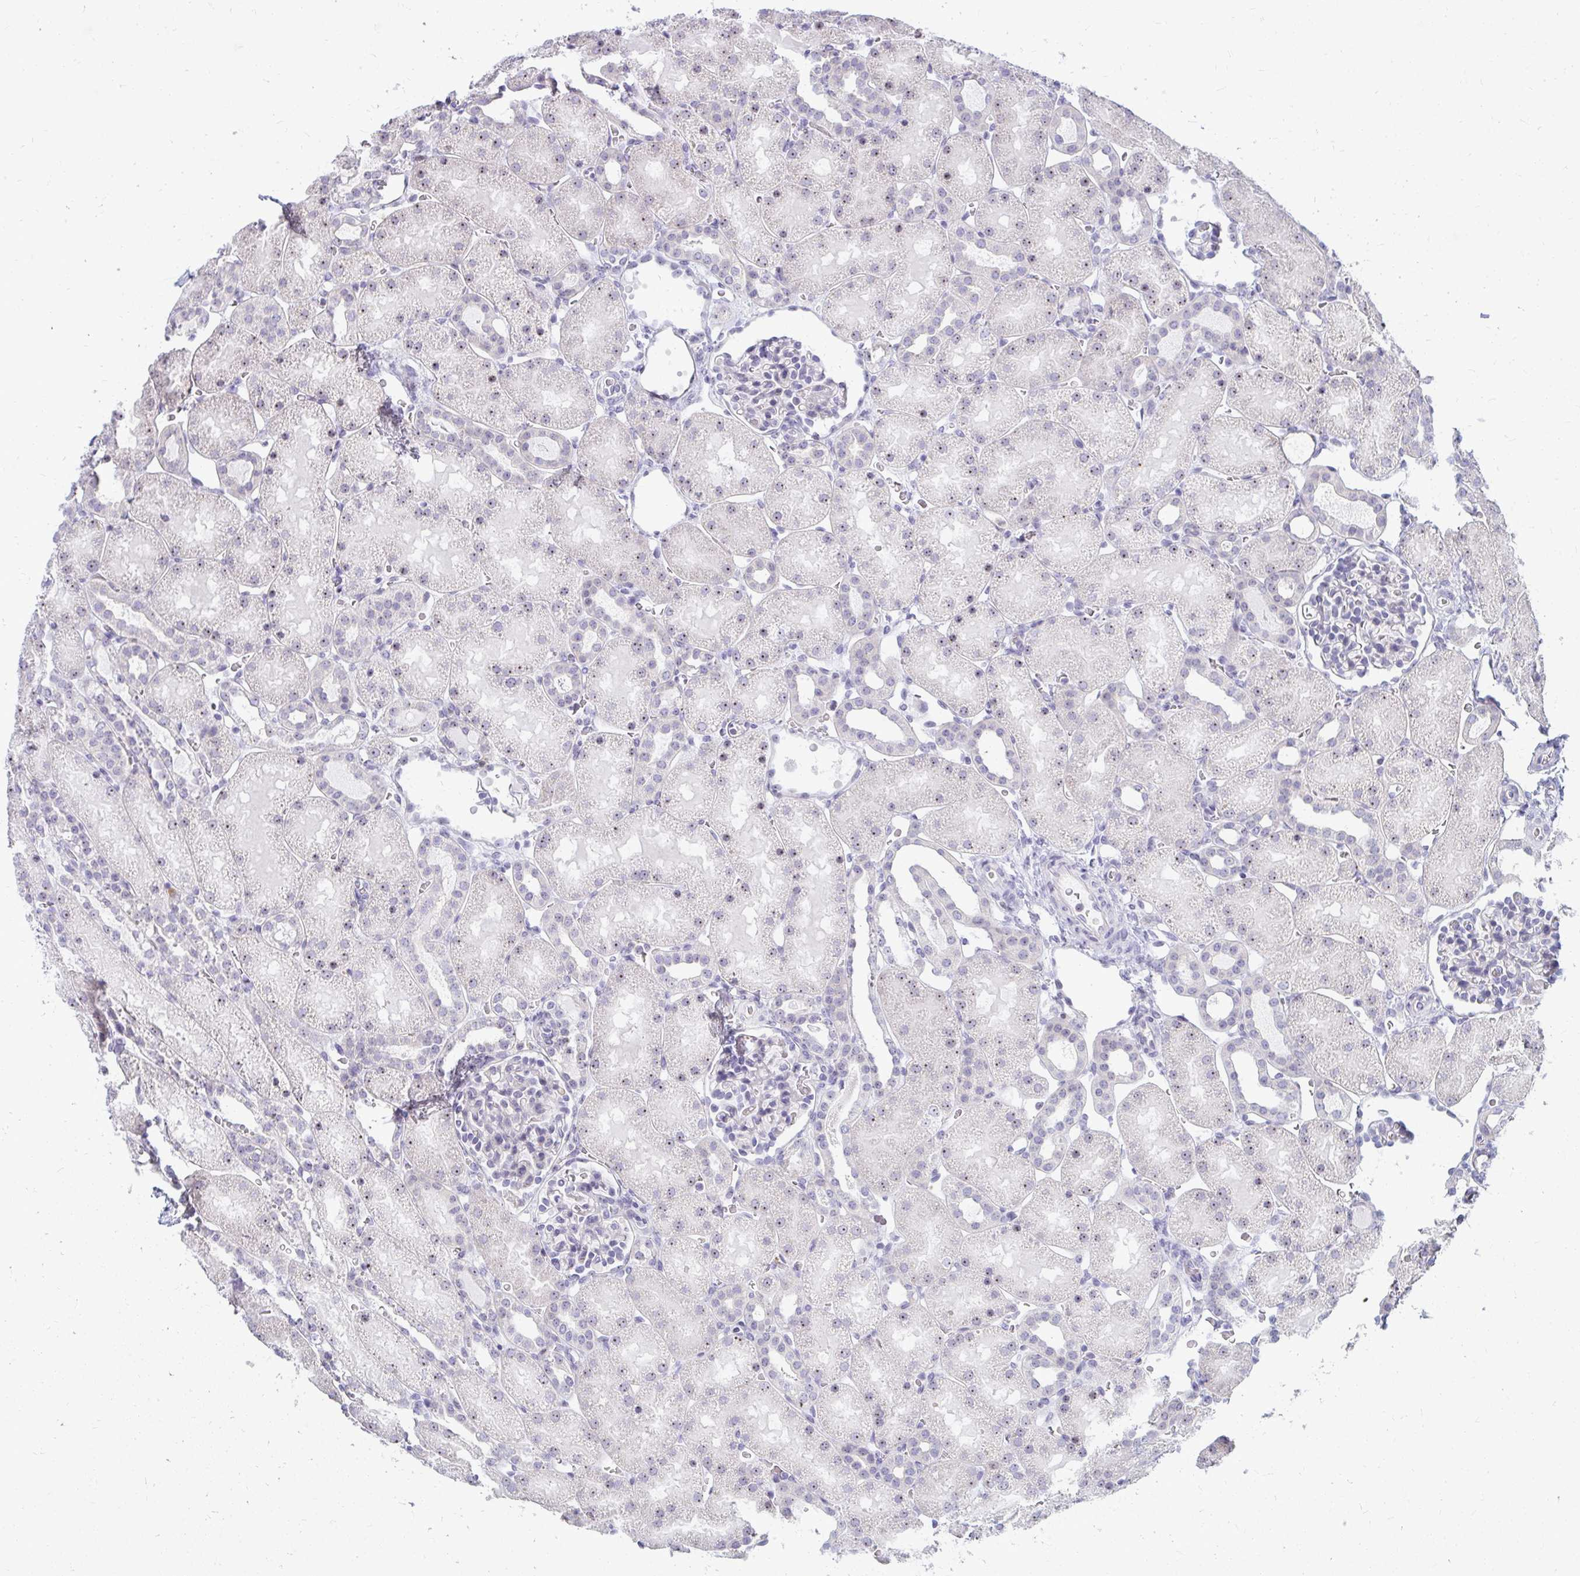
{"staining": {"intensity": "negative", "quantity": "none", "location": "none"}, "tissue": "kidney", "cell_type": "Cells in glomeruli", "image_type": "normal", "snomed": [{"axis": "morphology", "description": "Normal tissue, NOS"}, {"axis": "topography", "description": "Kidney"}], "caption": "A histopathology image of human kidney is negative for staining in cells in glomeruli. (DAB (3,3'-diaminobenzidine) IHC with hematoxylin counter stain).", "gene": "FAM9A", "patient": {"sex": "male", "age": 2}}